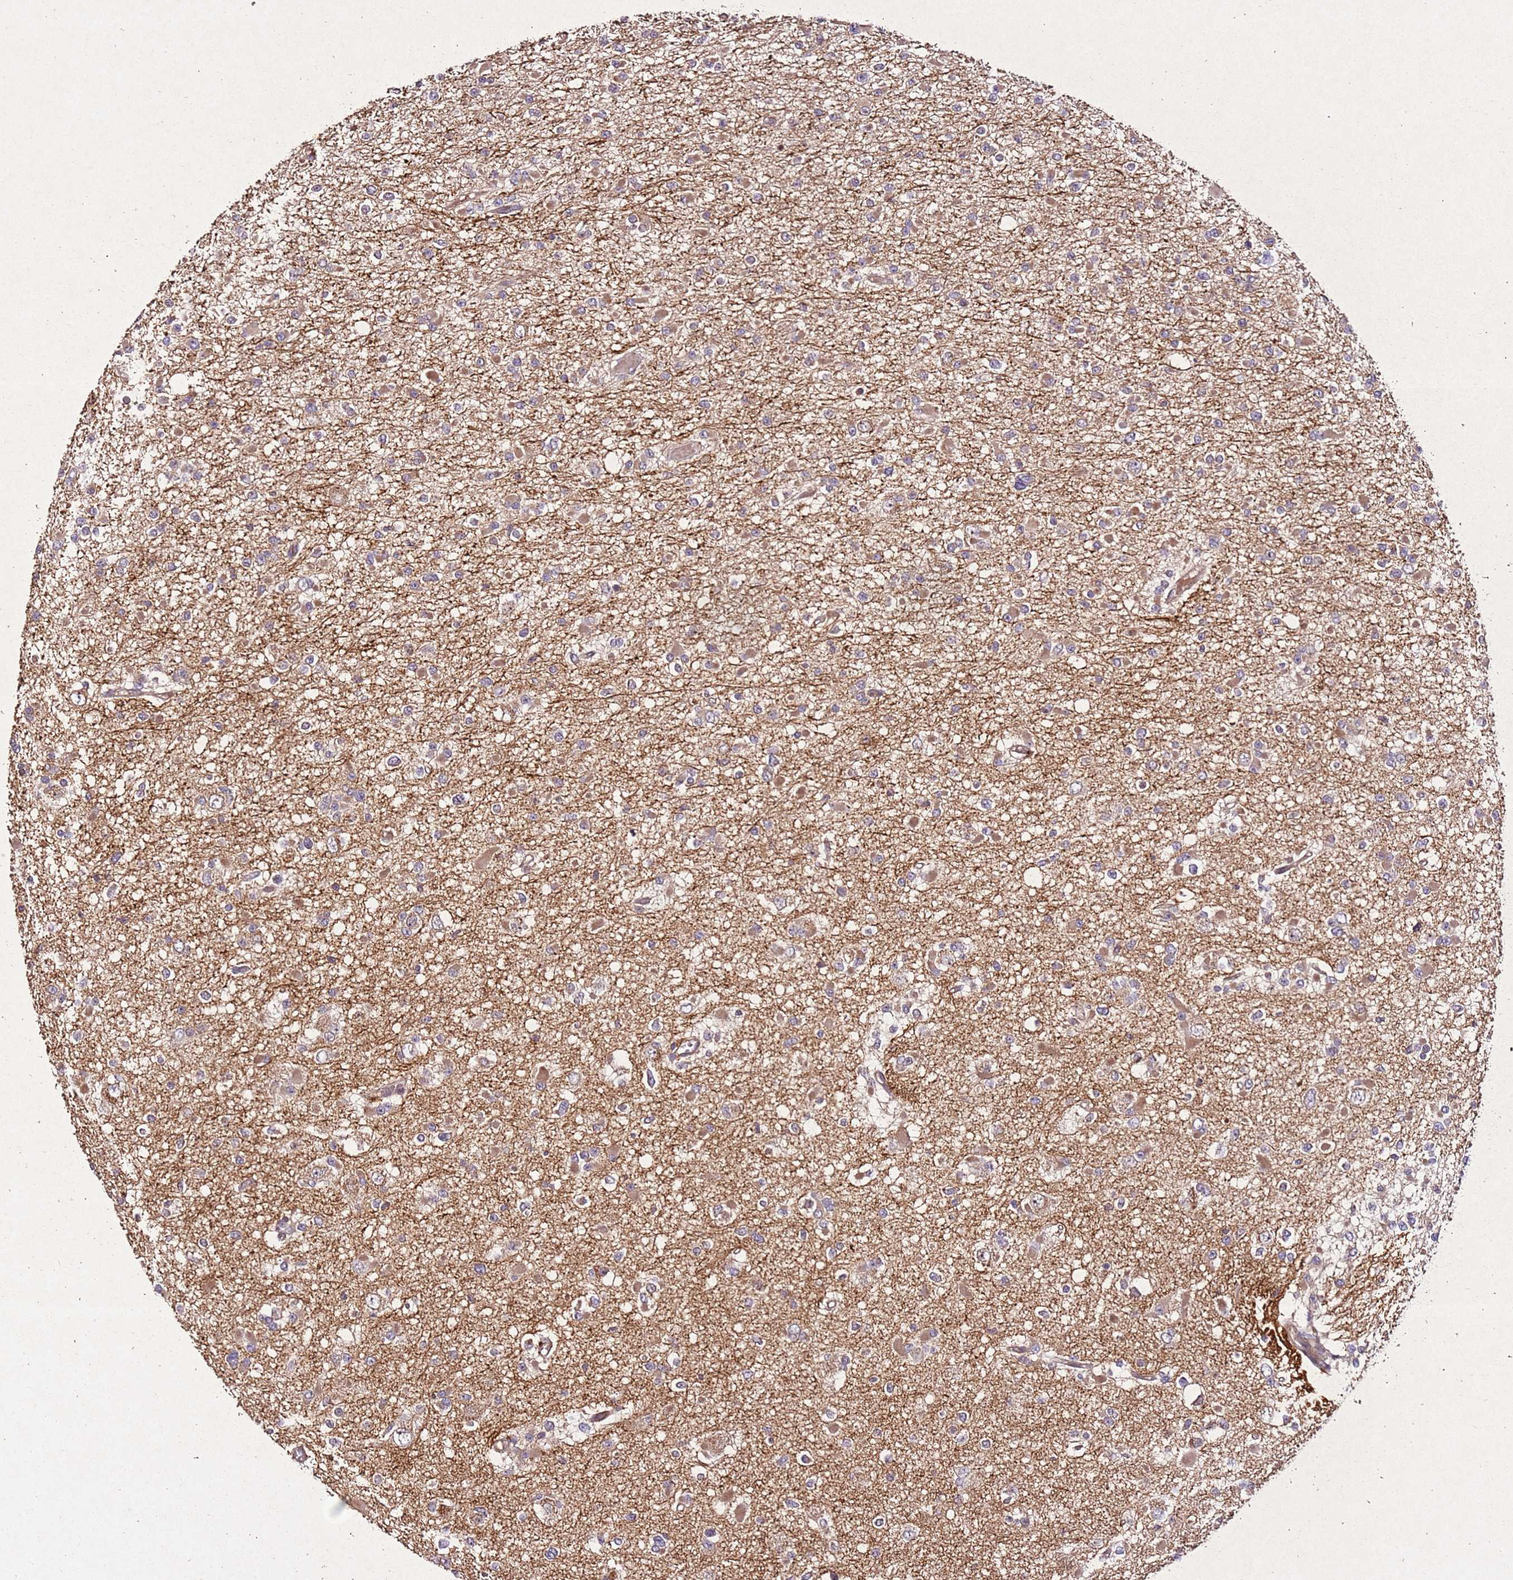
{"staining": {"intensity": "weak", "quantity": "25%-75%", "location": "cytoplasmic/membranous"}, "tissue": "glioma", "cell_type": "Tumor cells", "image_type": "cancer", "snomed": [{"axis": "morphology", "description": "Glioma, malignant, Low grade"}, {"axis": "topography", "description": "Brain"}], "caption": "Protein staining of glioma tissue exhibits weak cytoplasmic/membranous staining in approximately 25%-75% of tumor cells. (IHC, brightfield microscopy, high magnification).", "gene": "PTMA", "patient": {"sex": "female", "age": 22}}